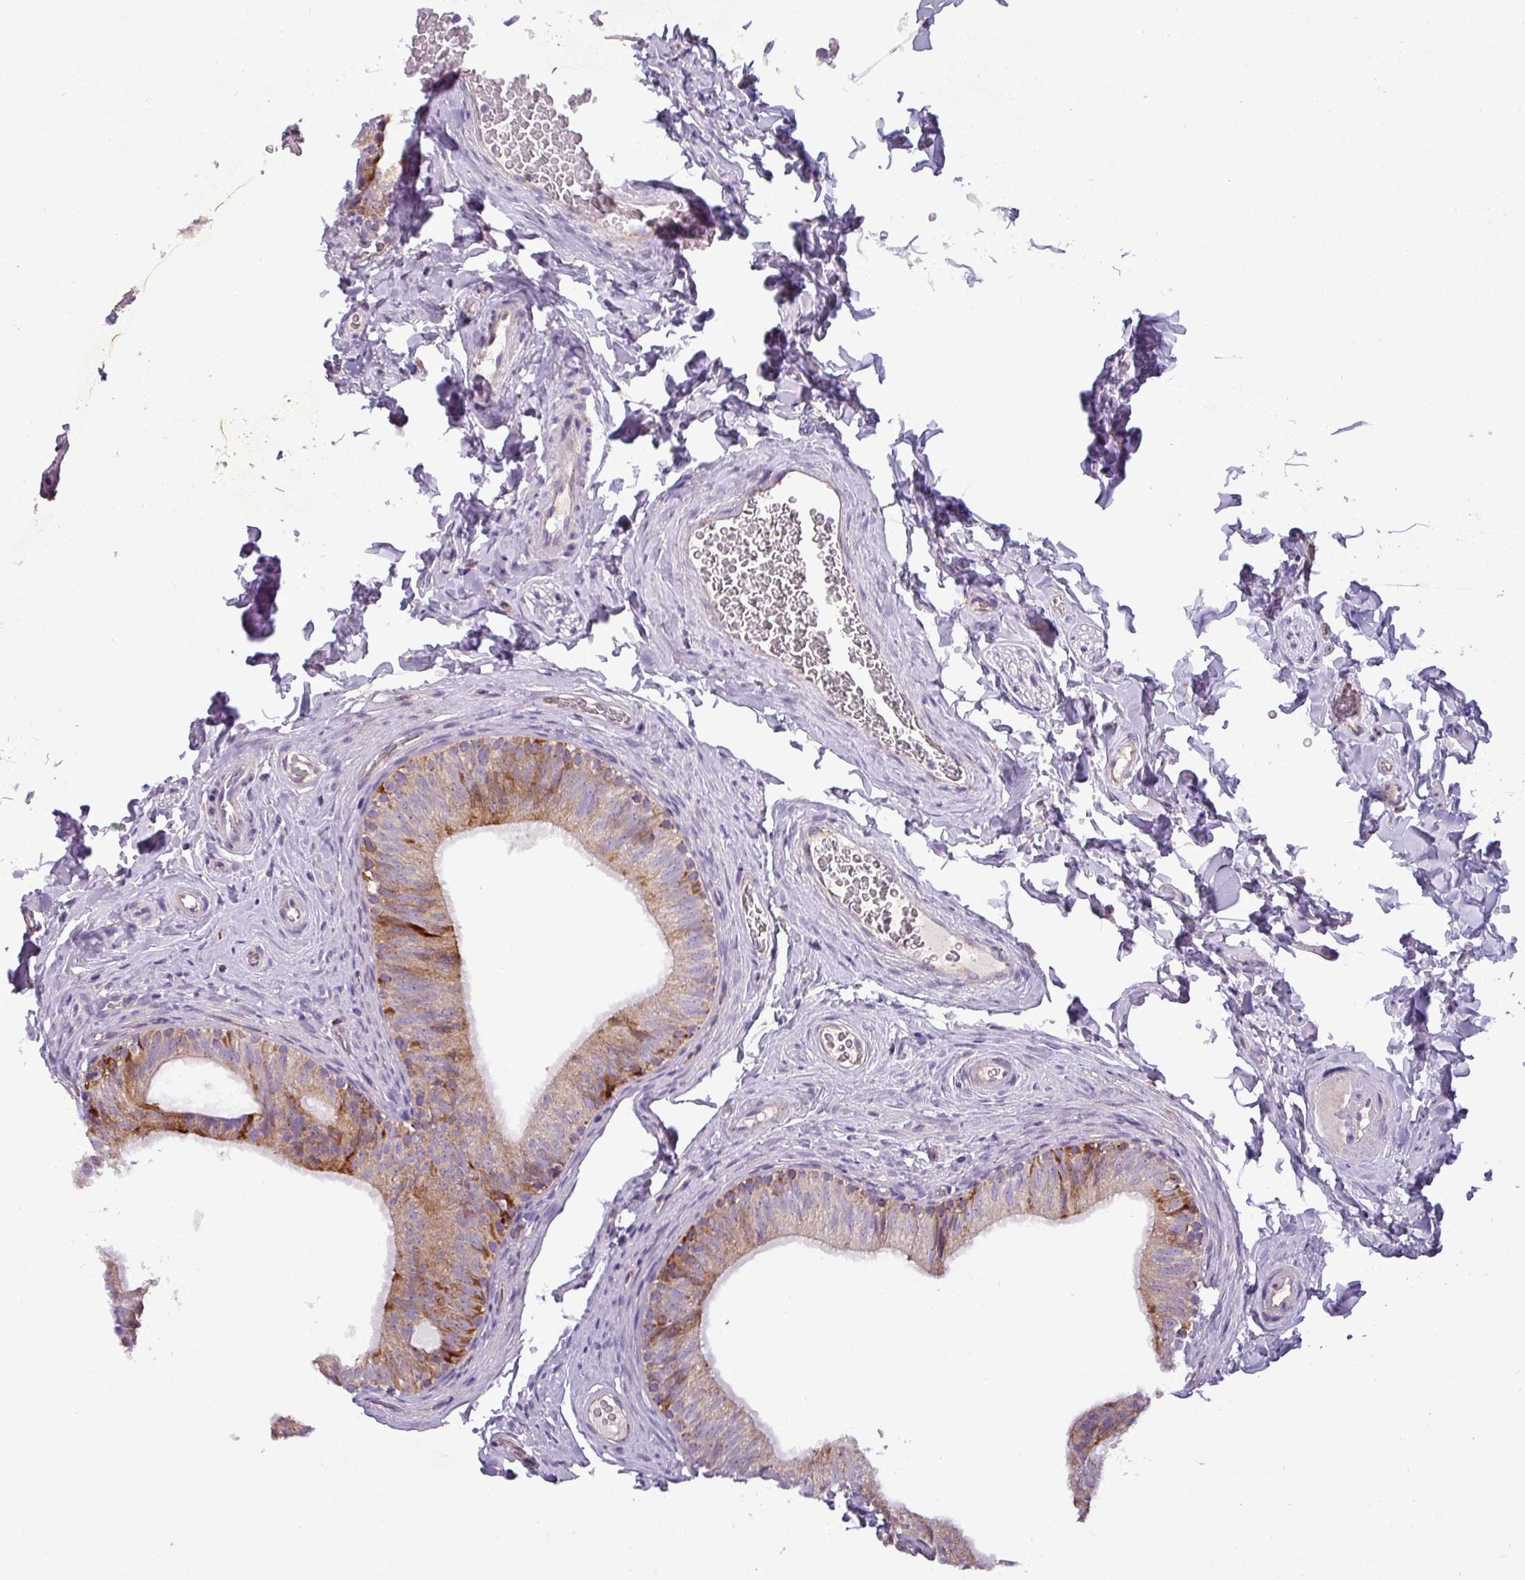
{"staining": {"intensity": "moderate", "quantity": "25%-75%", "location": "cytoplasmic/membranous"}, "tissue": "epididymis", "cell_type": "Glandular cells", "image_type": "normal", "snomed": [{"axis": "morphology", "description": "Normal tissue, NOS"}, {"axis": "topography", "description": "Epididymis"}], "caption": "Immunohistochemical staining of unremarkable human epididymis exhibits 25%-75% levels of moderate cytoplasmic/membranous protein positivity in approximately 25%-75% of glandular cells. (DAB (3,3'-diaminobenzidine) IHC with brightfield microscopy, high magnification).", "gene": "PNMA6A", "patient": {"sex": "male", "age": 34}}